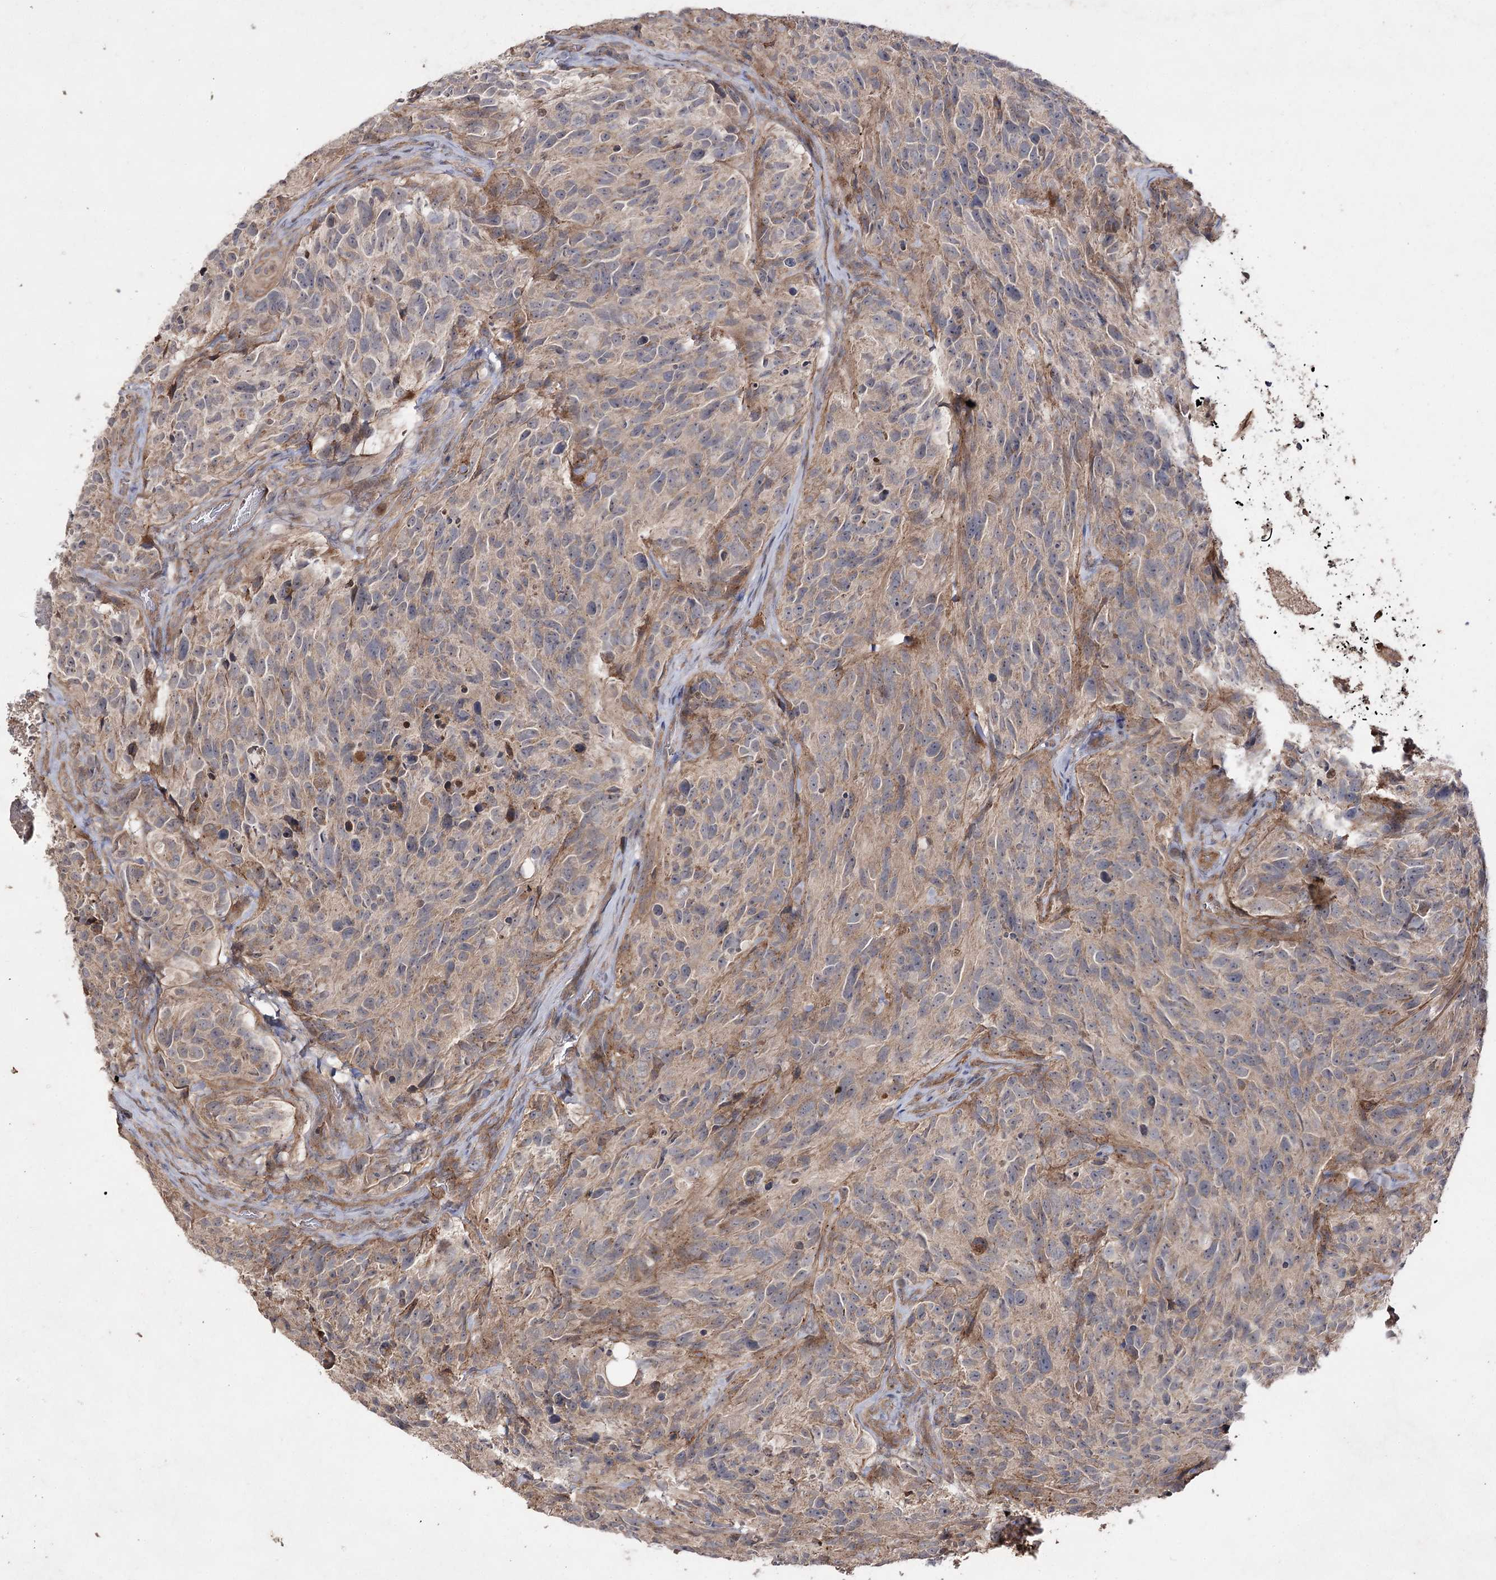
{"staining": {"intensity": "weak", "quantity": "25%-75%", "location": "cytoplasmic/membranous"}, "tissue": "glioma", "cell_type": "Tumor cells", "image_type": "cancer", "snomed": [{"axis": "morphology", "description": "Glioma, malignant, High grade"}, {"axis": "topography", "description": "Brain"}], "caption": "The photomicrograph demonstrates a brown stain indicating the presence of a protein in the cytoplasmic/membranous of tumor cells in malignant glioma (high-grade).", "gene": "FANCL", "patient": {"sex": "male", "age": 69}}